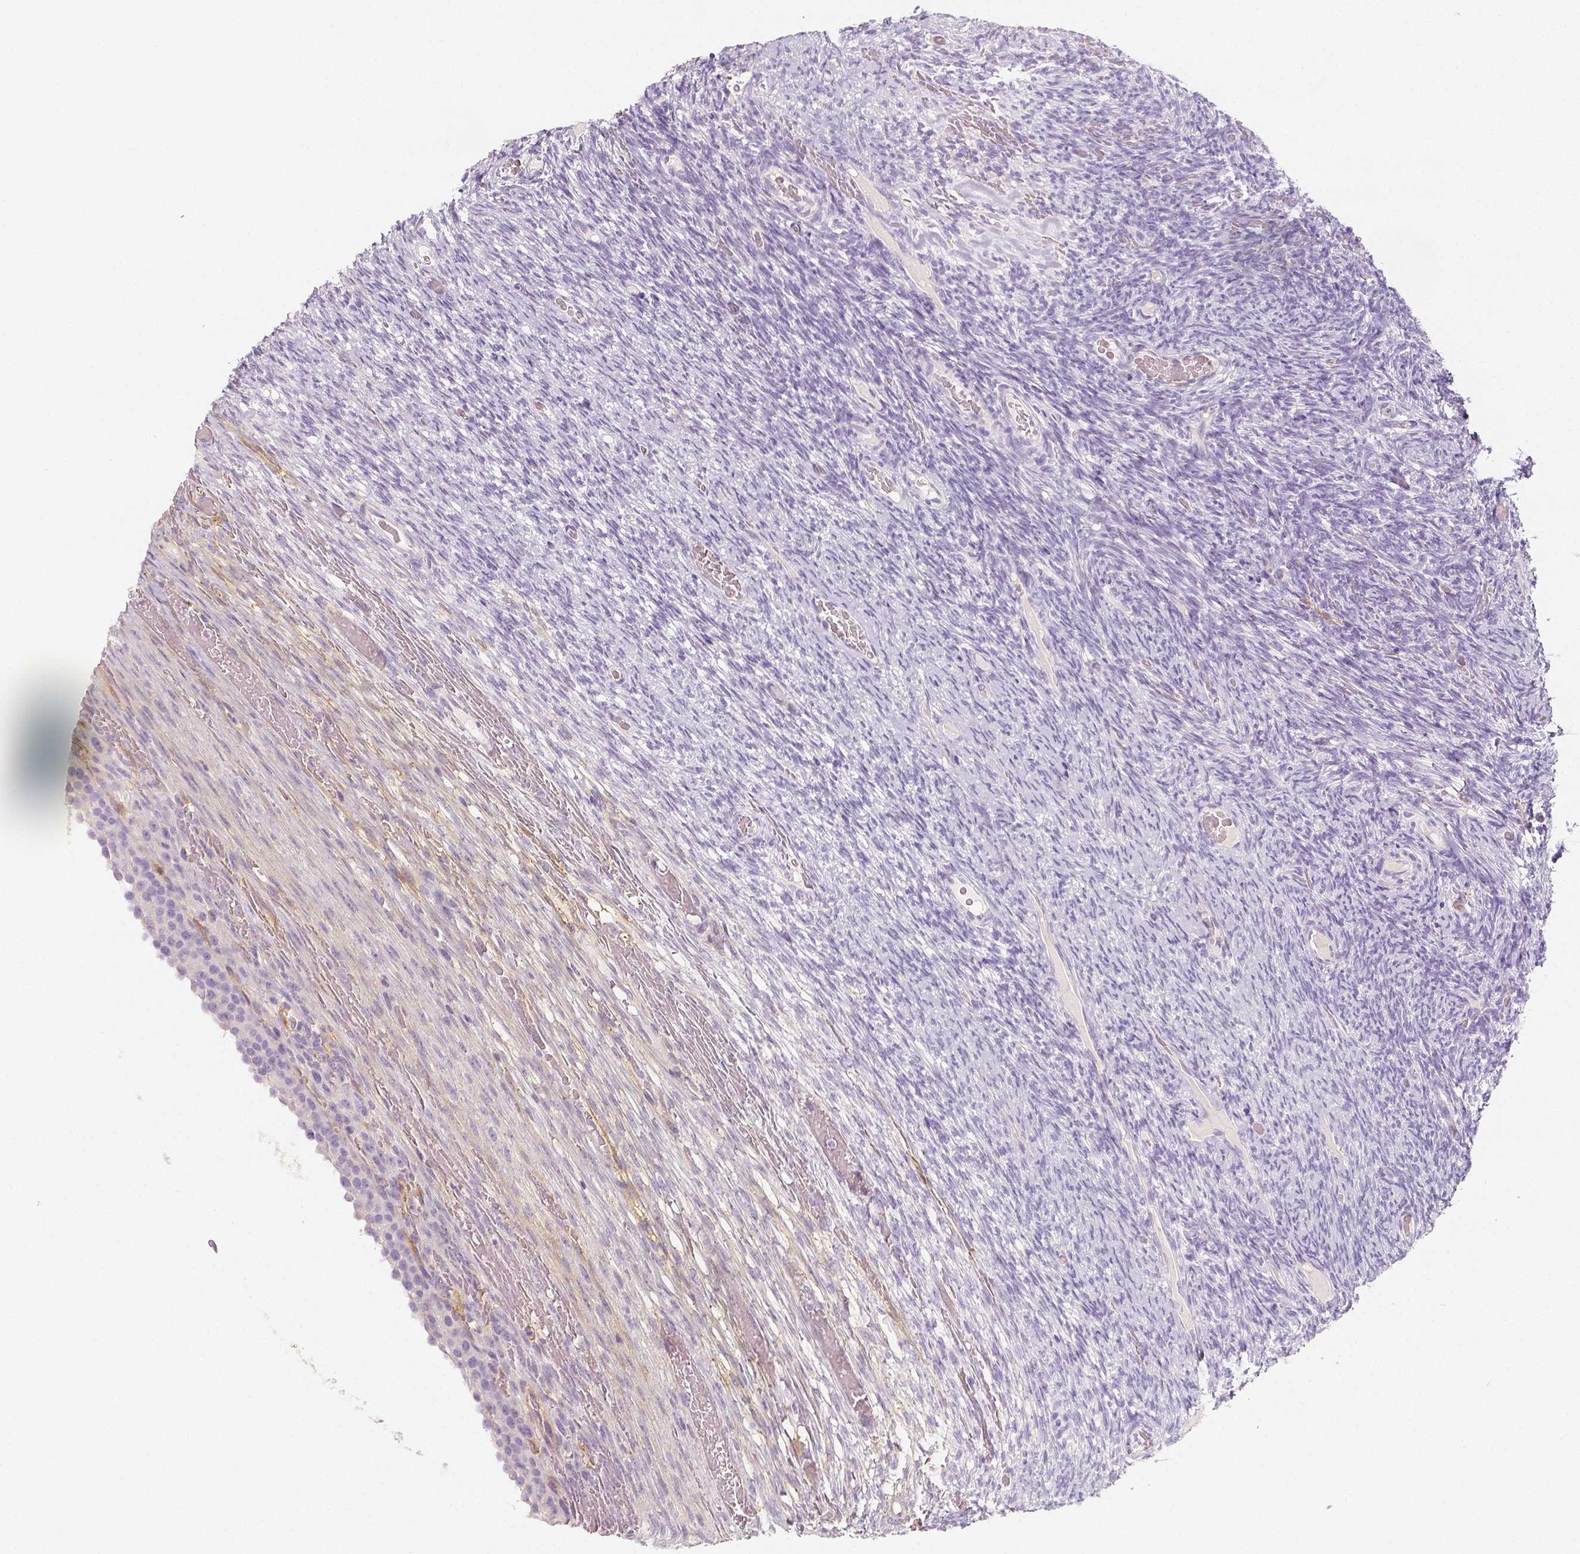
{"staining": {"intensity": "negative", "quantity": "none", "location": "none"}, "tissue": "ovary", "cell_type": "Follicle cells", "image_type": "normal", "snomed": [{"axis": "morphology", "description": "Normal tissue, NOS"}, {"axis": "topography", "description": "Ovary"}], "caption": "Immunohistochemistry (IHC) of unremarkable human ovary displays no expression in follicle cells.", "gene": "THY1", "patient": {"sex": "female", "age": 34}}